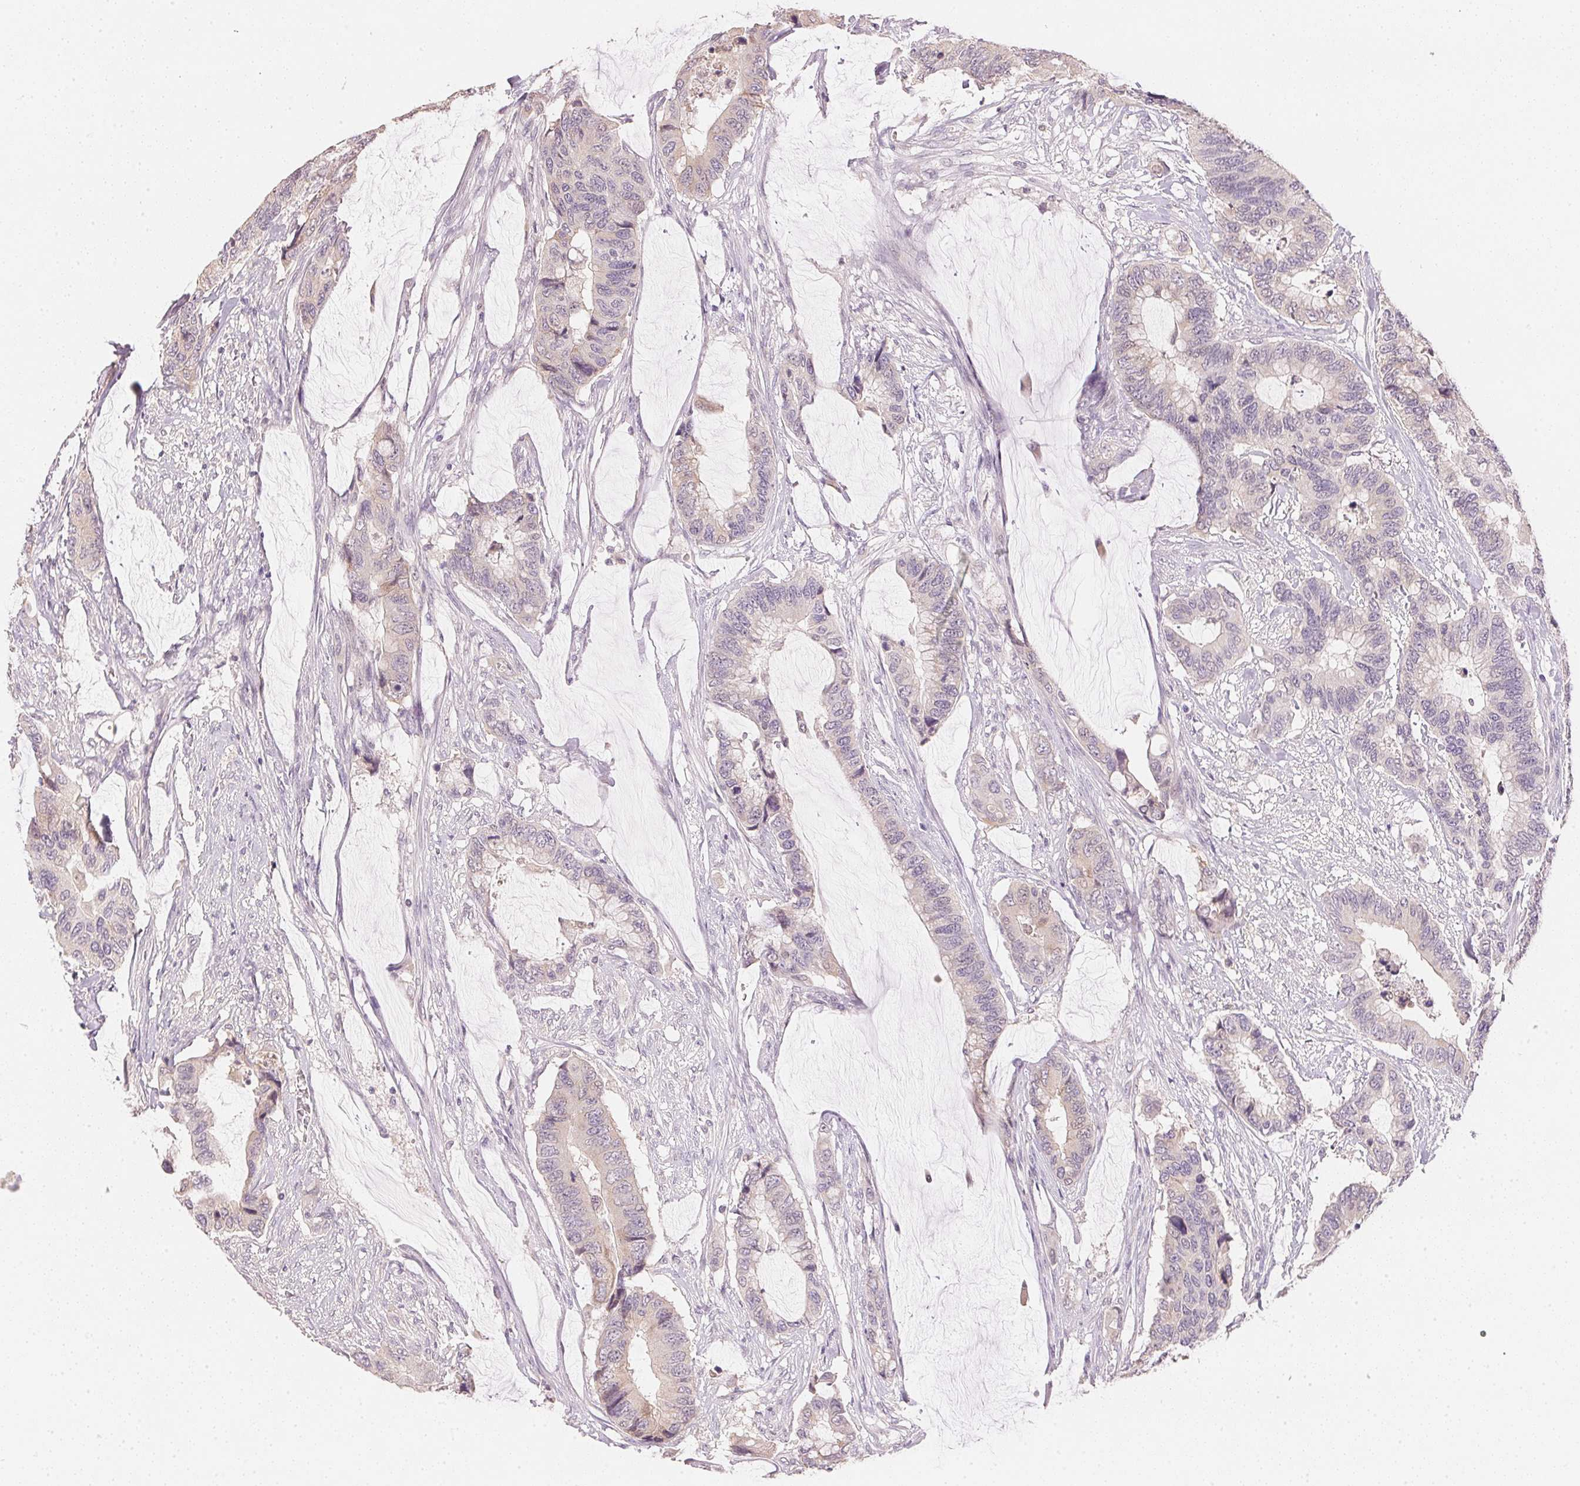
{"staining": {"intensity": "weak", "quantity": "<25%", "location": "cytoplasmic/membranous"}, "tissue": "colorectal cancer", "cell_type": "Tumor cells", "image_type": "cancer", "snomed": [{"axis": "morphology", "description": "Adenocarcinoma, NOS"}, {"axis": "topography", "description": "Rectum"}], "caption": "This is an immunohistochemistry (IHC) histopathology image of human colorectal cancer. There is no expression in tumor cells.", "gene": "DHCR24", "patient": {"sex": "female", "age": 59}}